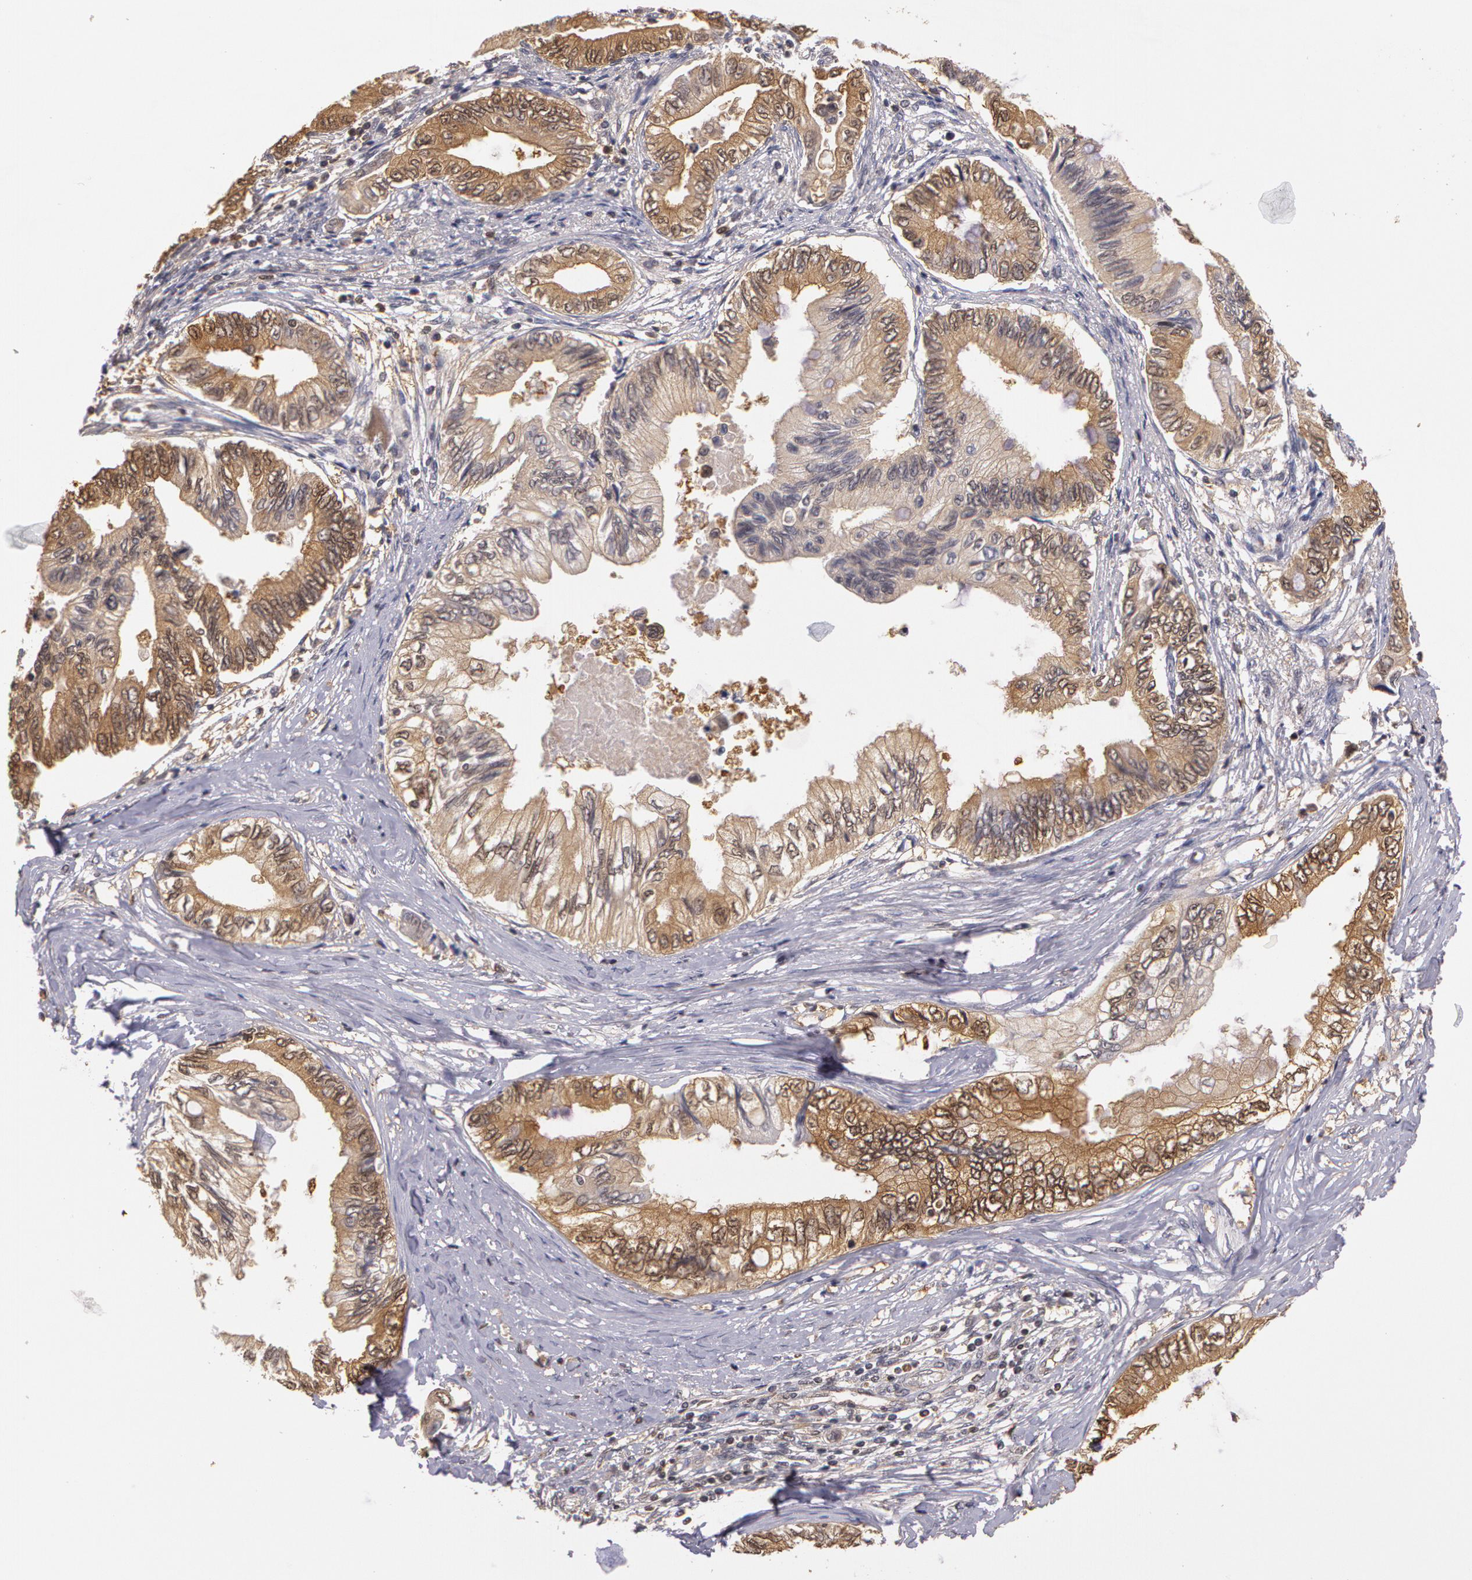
{"staining": {"intensity": "weak", "quantity": "25%-75%", "location": "cytoplasmic/membranous"}, "tissue": "pancreatic cancer", "cell_type": "Tumor cells", "image_type": "cancer", "snomed": [{"axis": "morphology", "description": "Adenocarcinoma, NOS"}, {"axis": "topography", "description": "Pancreas"}], "caption": "A low amount of weak cytoplasmic/membranous expression is seen in about 25%-75% of tumor cells in pancreatic adenocarcinoma tissue. (DAB IHC with brightfield microscopy, high magnification).", "gene": "AHSA1", "patient": {"sex": "female", "age": 66}}